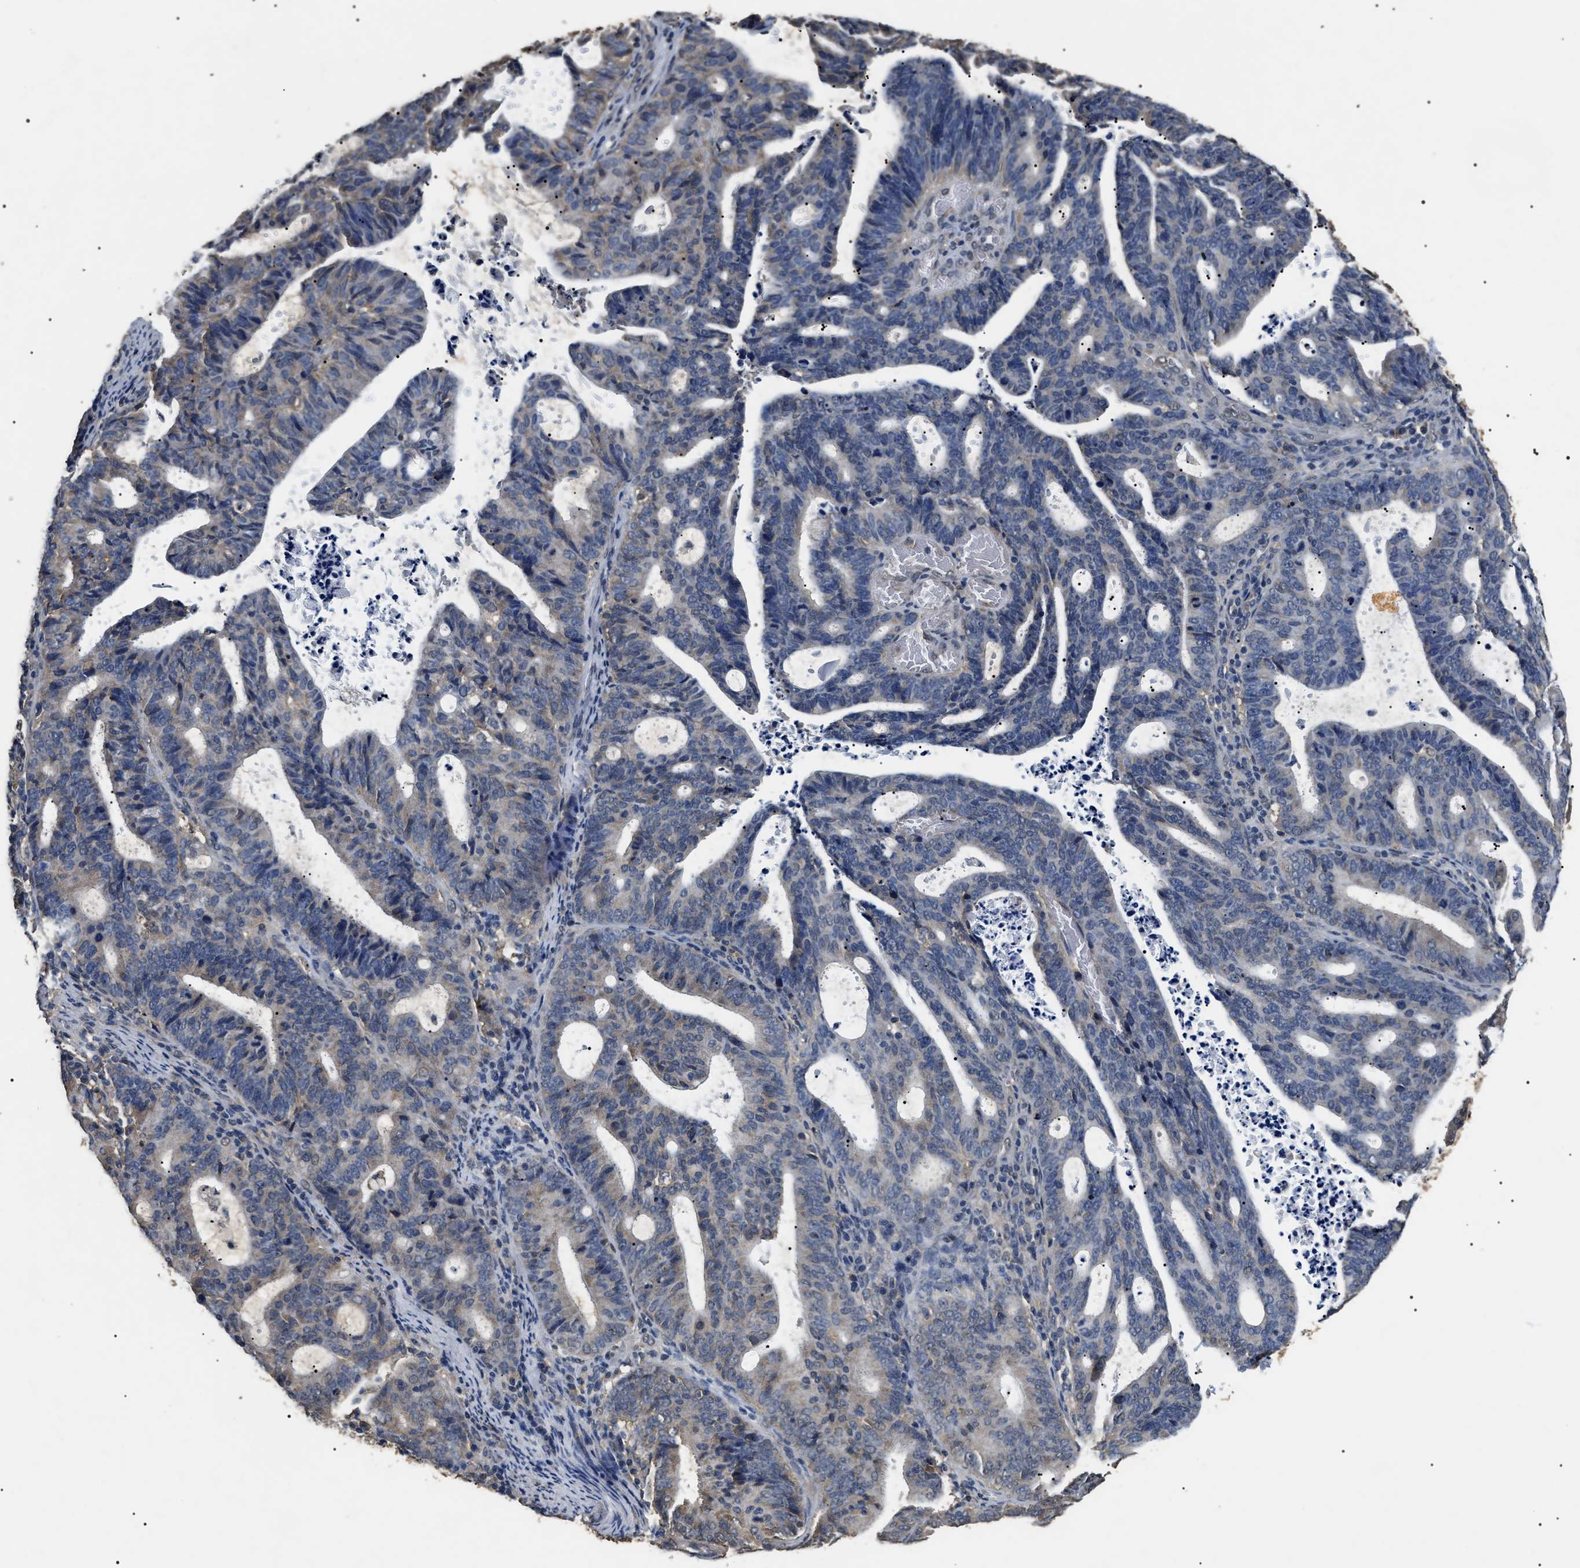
{"staining": {"intensity": "weak", "quantity": "25%-75%", "location": "cytoplasmic/membranous"}, "tissue": "endometrial cancer", "cell_type": "Tumor cells", "image_type": "cancer", "snomed": [{"axis": "morphology", "description": "Adenocarcinoma, NOS"}, {"axis": "topography", "description": "Uterus"}], "caption": "Immunohistochemical staining of human endometrial cancer demonstrates weak cytoplasmic/membranous protein expression in approximately 25%-75% of tumor cells.", "gene": "PSMD8", "patient": {"sex": "female", "age": 83}}